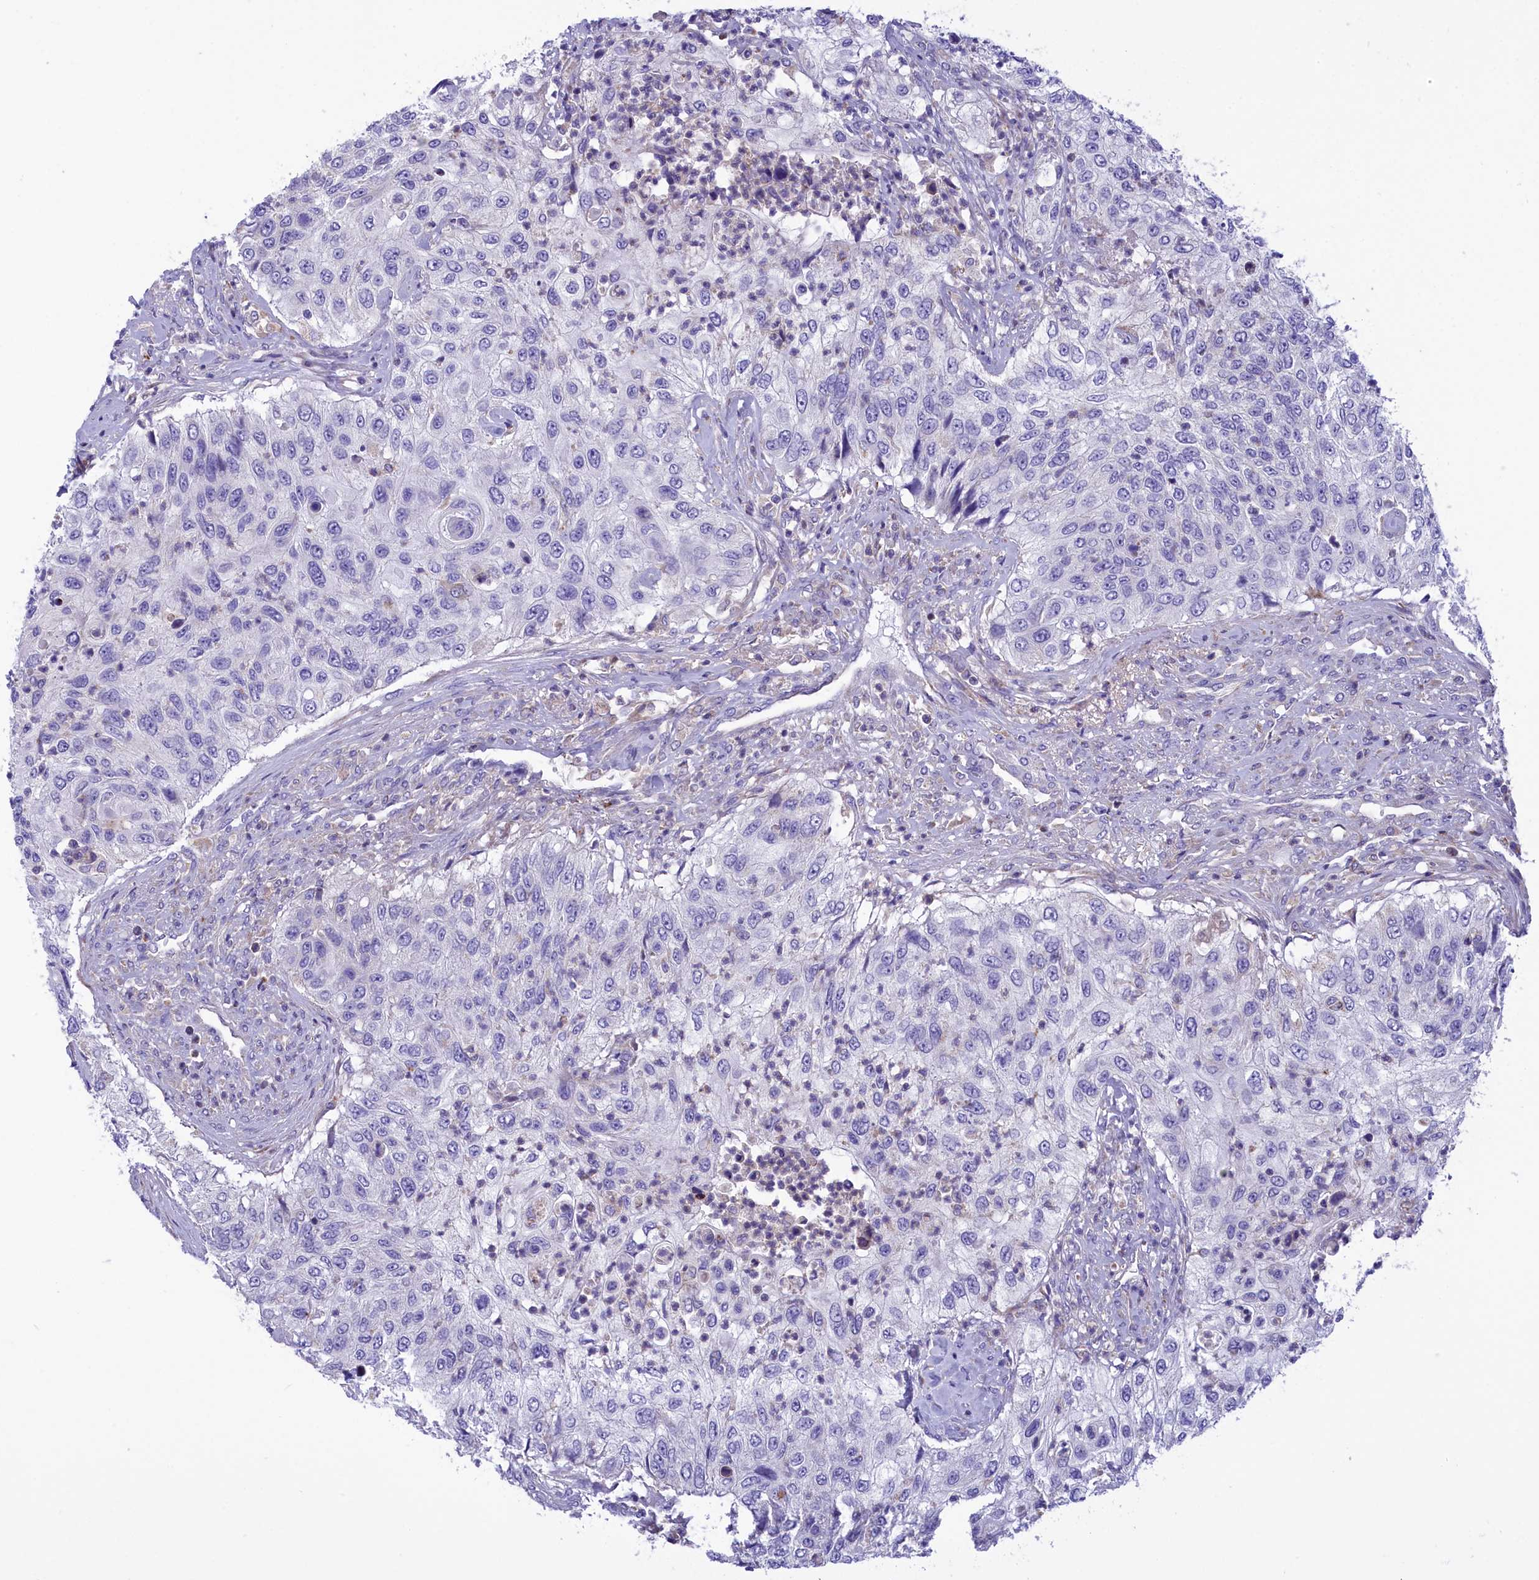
{"staining": {"intensity": "negative", "quantity": "none", "location": "none"}, "tissue": "urothelial cancer", "cell_type": "Tumor cells", "image_type": "cancer", "snomed": [{"axis": "morphology", "description": "Urothelial carcinoma, High grade"}, {"axis": "topography", "description": "Urinary bladder"}], "caption": "An image of high-grade urothelial carcinoma stained for a protein reveals no brown staining in tumor cells. (DAB immunohistochemistry (IHC) visualized using brightfield microscopy, high magnification).", "gene": "CORO7-PAM16", "patient": {"sex": "female", "age": 60}}